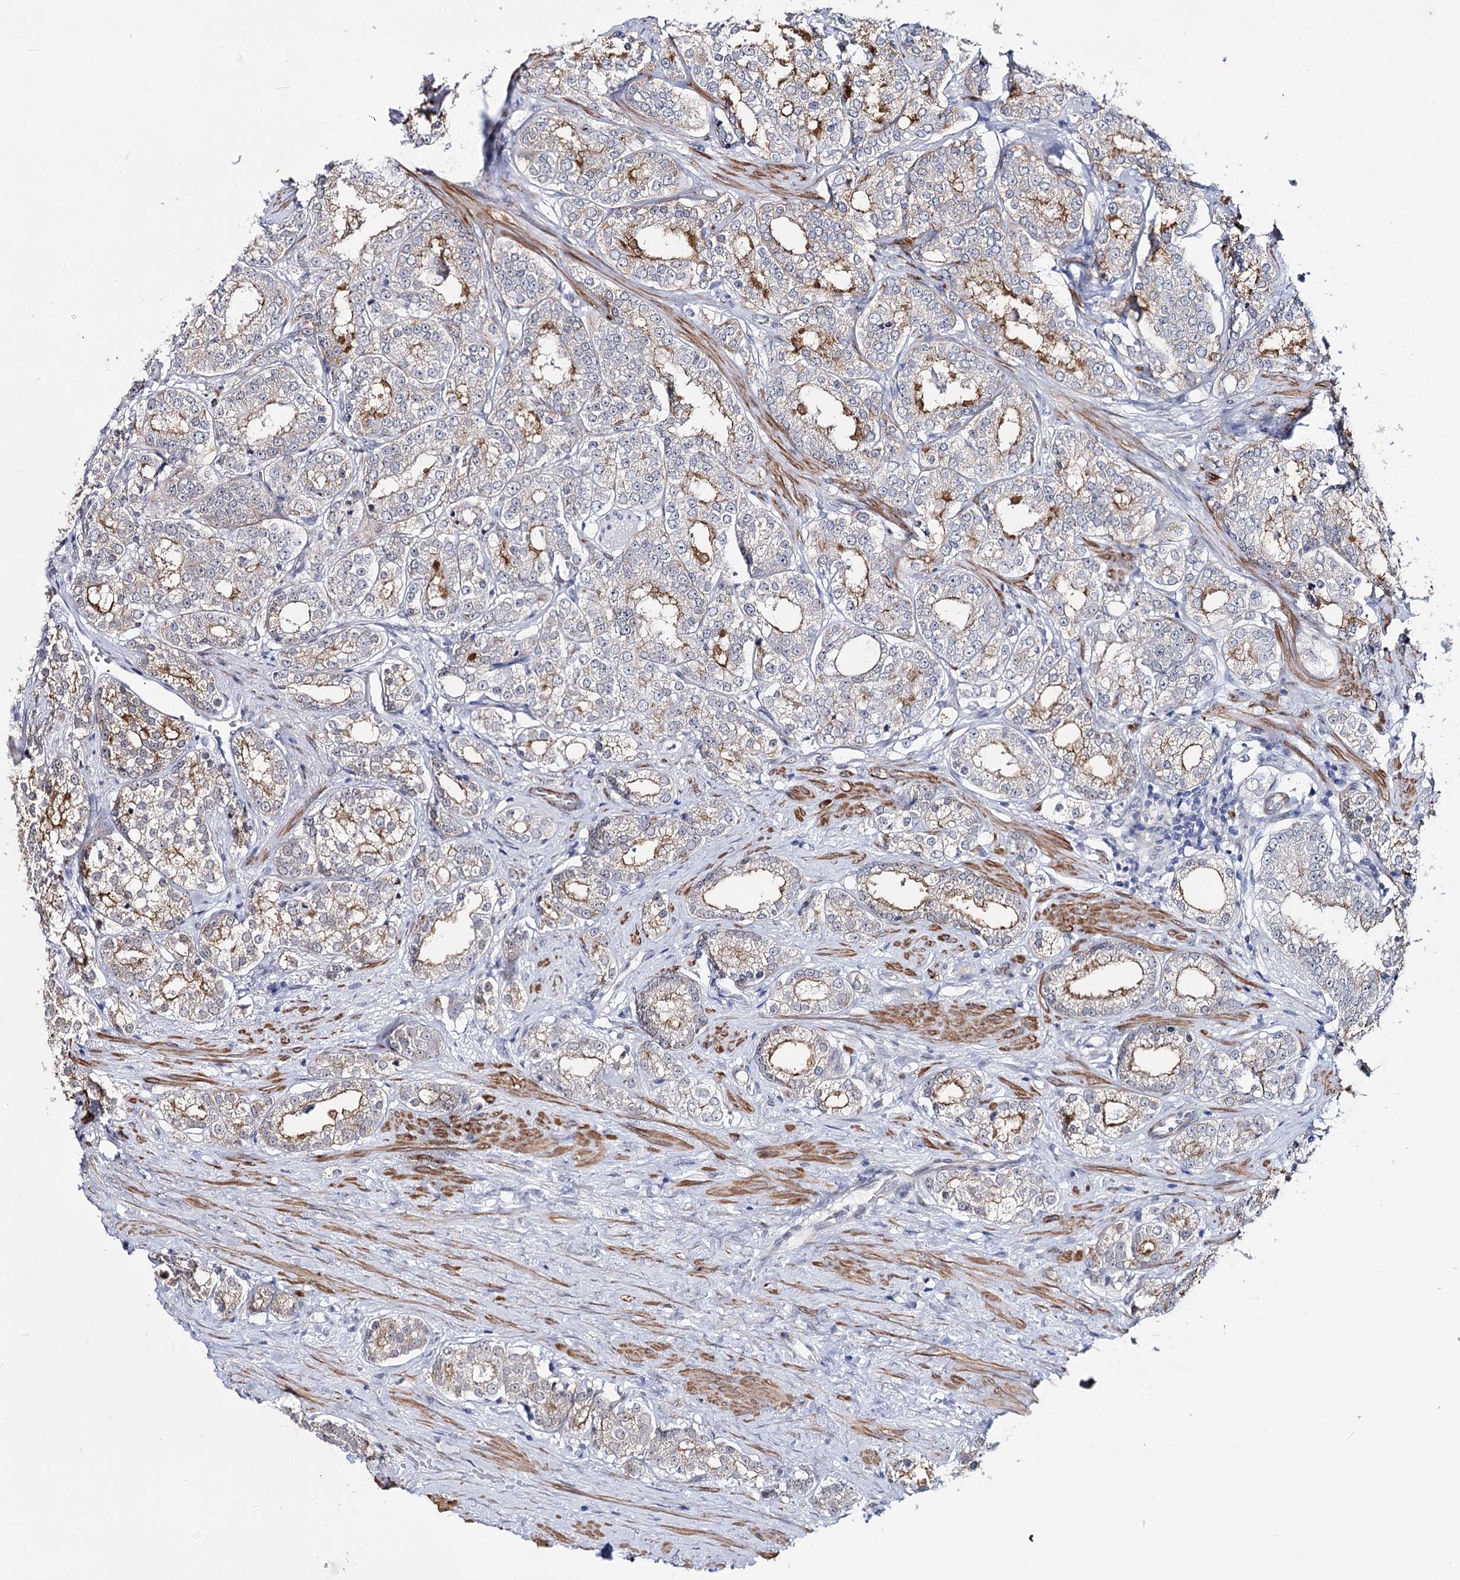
{"staining": {"intensity": "moderate", "quantity": "<25%", "location": "cytoplasmic/membranous"}, "tissue": "prostate cancer", "cell_type": "Tumor cells", "image_type": "cancer", "snomed": [{"axis": "morphology", "description": "Normal tissue, NOS"}, {"axis": "morphology", "description": "Adenocarcinoma, High grade"}, {"axis": "topography", "description": "Prostate"}], "caption": "Immunohistochemical staining of high-grade adenocarcinoma (prostate) displays low levels of moderate cytoplasmic/membranous staining in about <25% of tumor cells.", "gene": "AGXT2", "patient": {"sex": "male", "age": 83}}